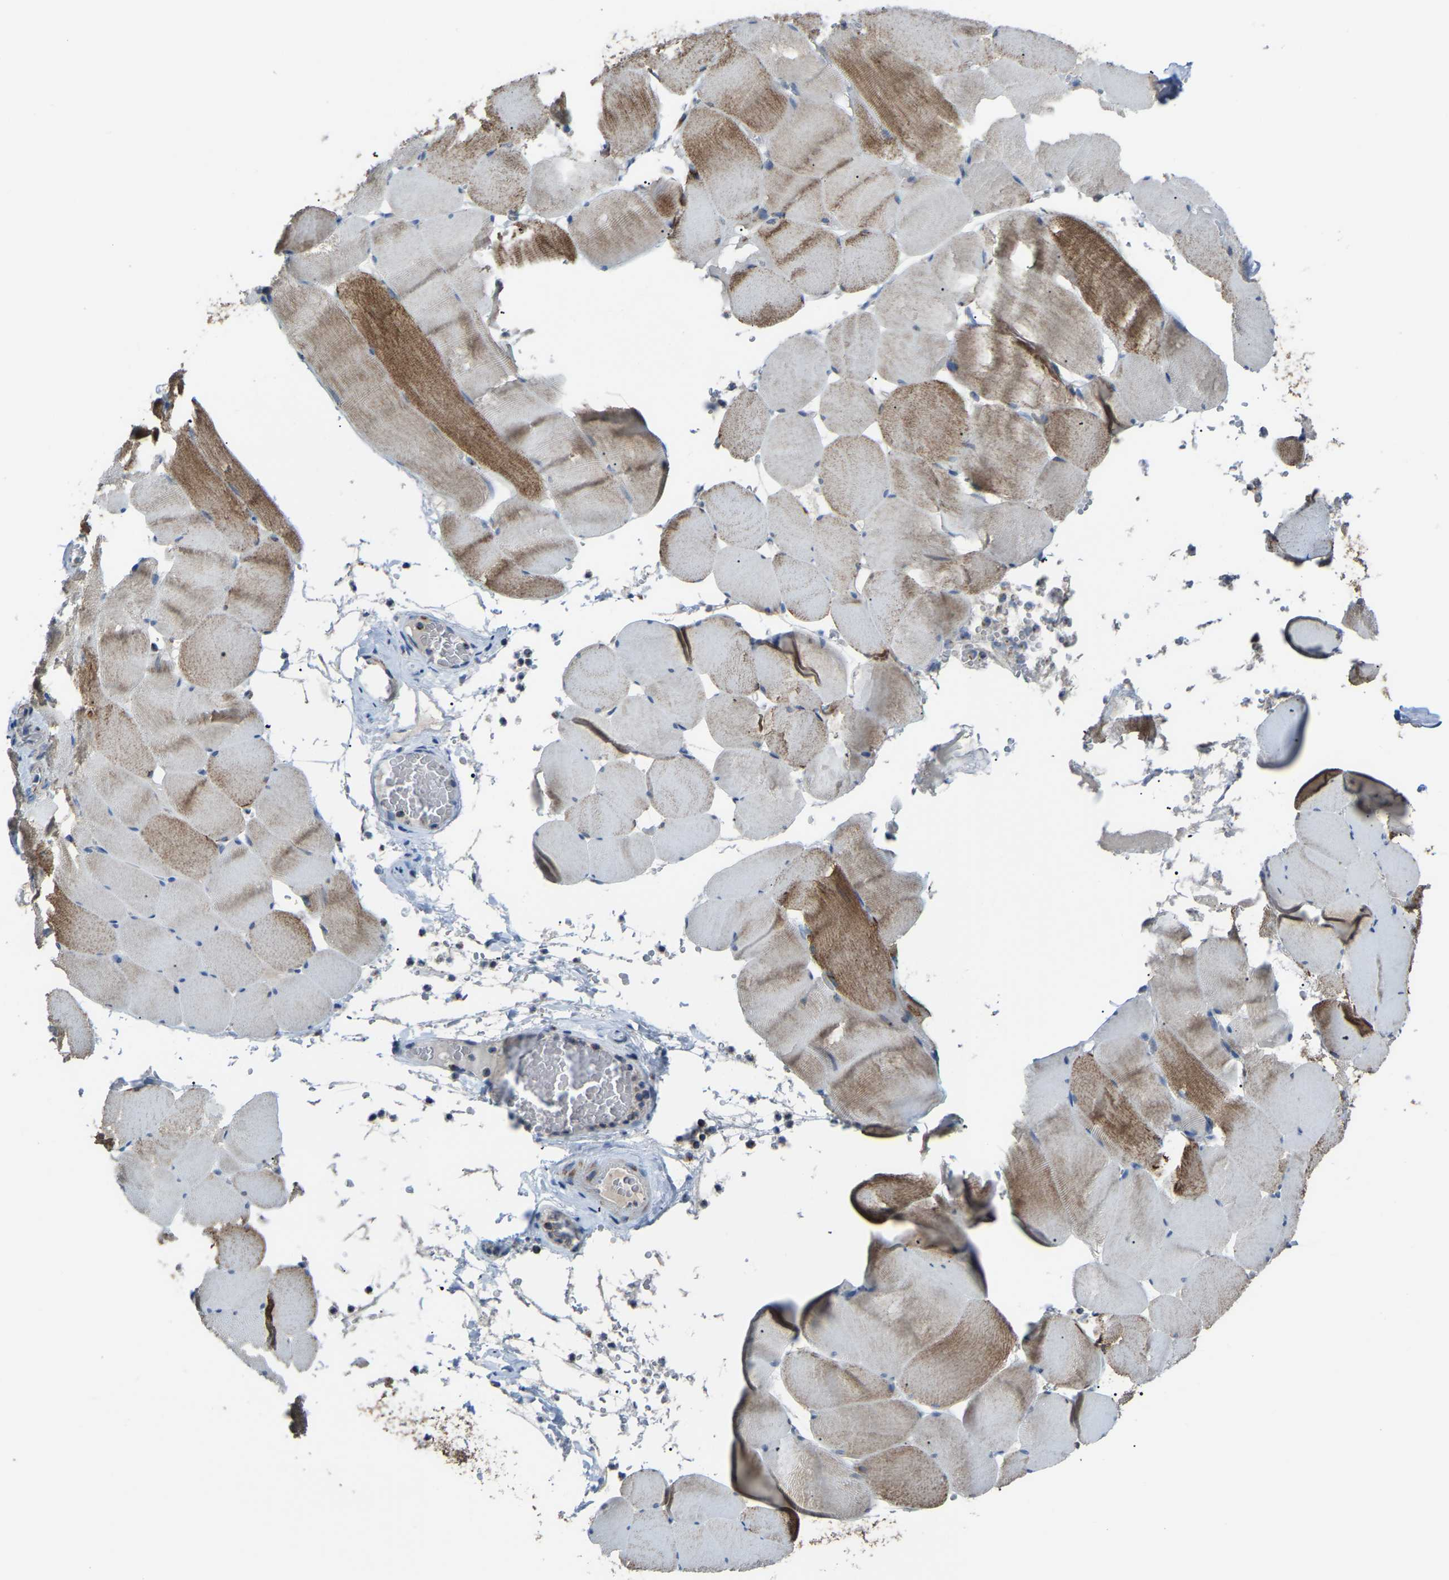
{"staining": {"intensity": "moderate", "quantity": ">75%", "location": "cytoplasmic/membranous"}, "tissue": "skeletal muscle", "cell_type": "Myocytes", "image_type": "normal", "snomed": [{"axis": "morphology", "description": "Normal tissue, NOS"}, {"axis": "topography", "description": "Skeletal muscle"}], "caption": "A brown stain highlights moderate cytoplasmic/membranous positivity of a protein in myocytes of normal skeletal muscle.", "gene": "CANT1", "patient": {"sex": "male", "age": 62}}